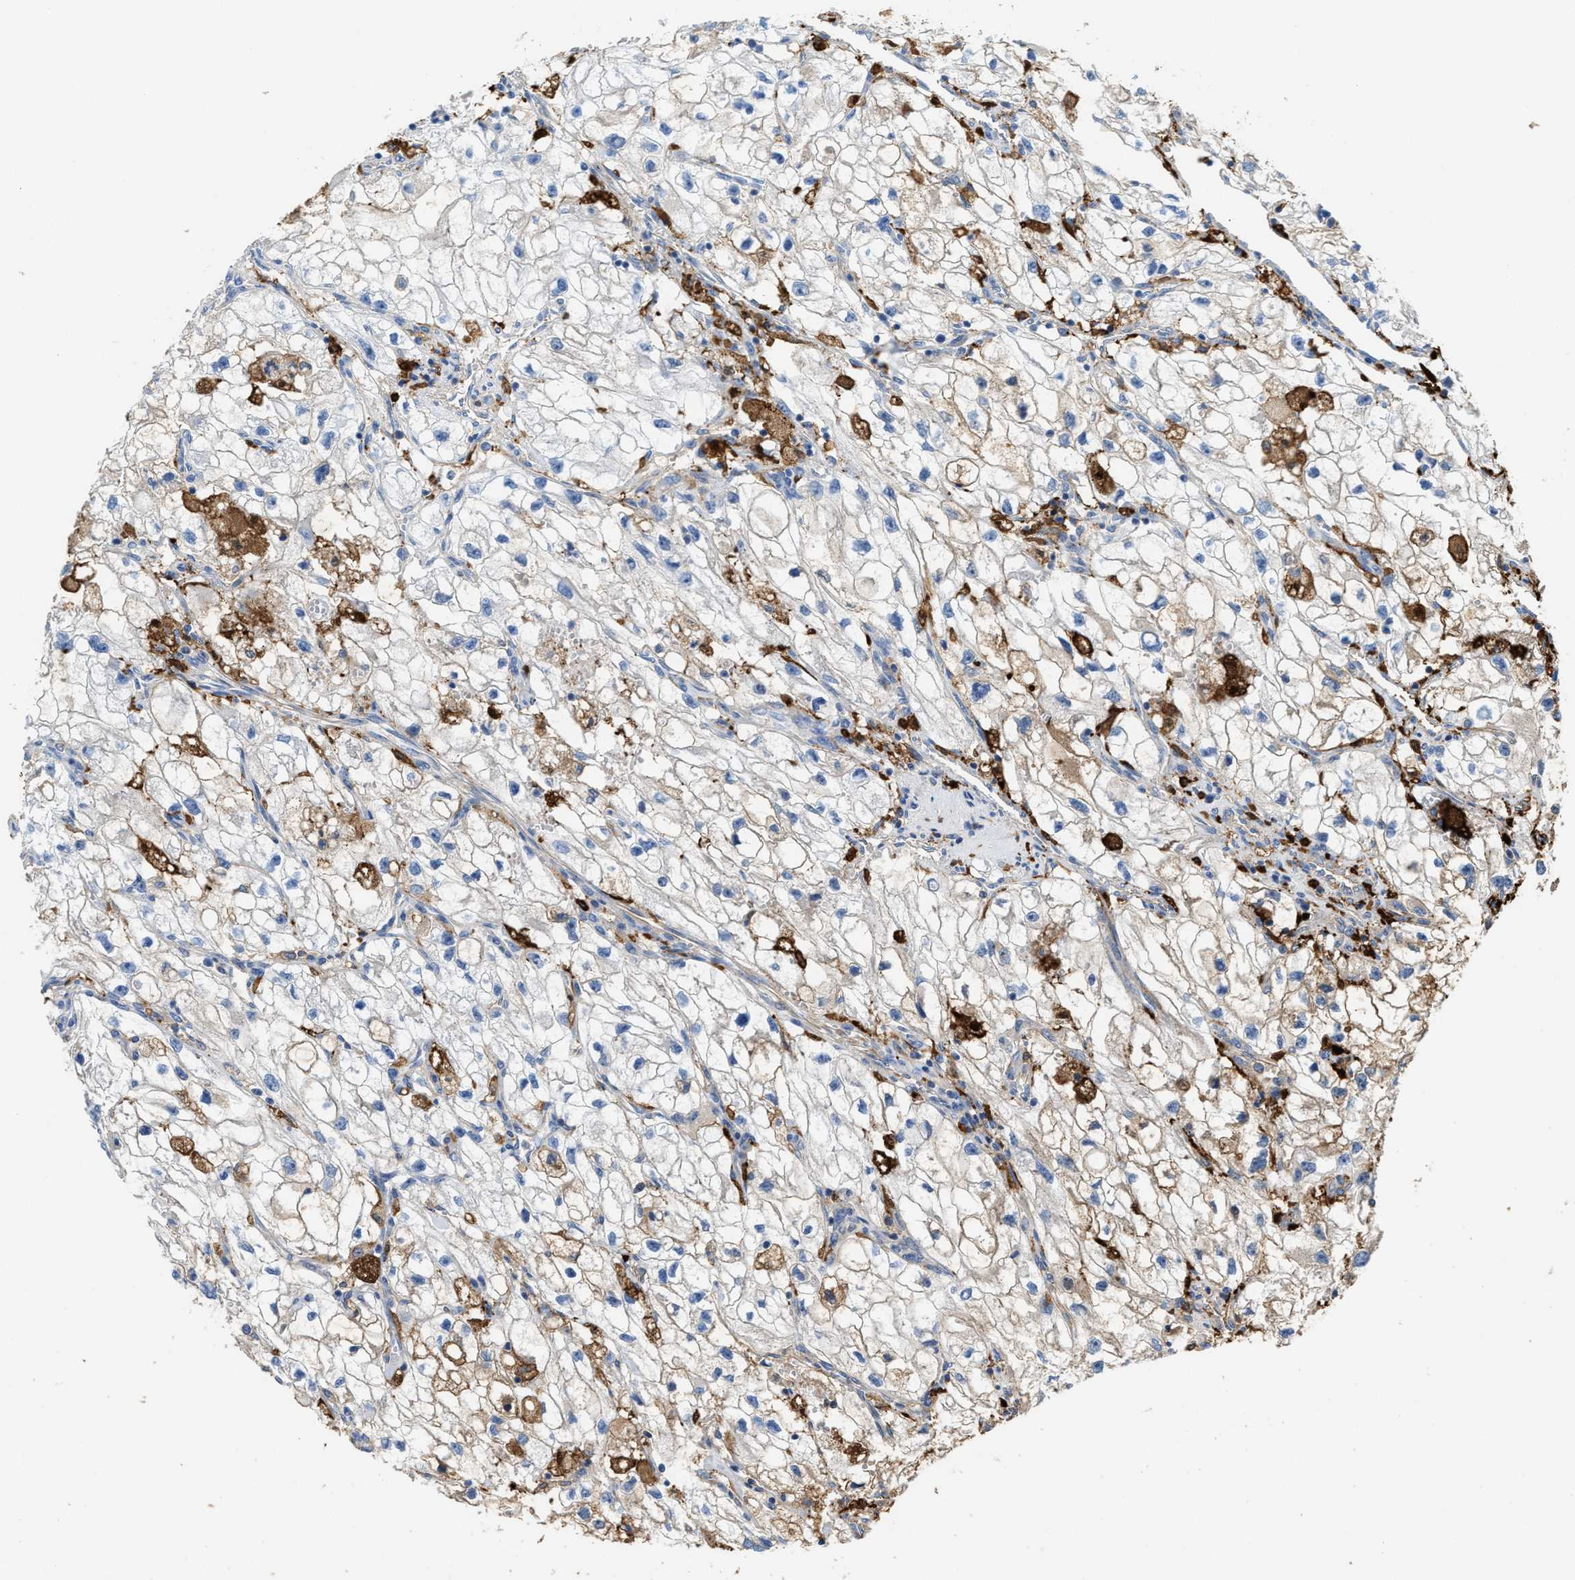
{"staining": {"intensity": "moderate", "quantity": "25%-75%", "location": "cytoplasmic/membranous"}, "tissue": "renal cancer", "cell_type": "Tumor cells", "image_type": "cancer", "snomed": [{"axis": "morphology", "description": "Adenocarcinoma, NOS"}, {"axis": "topography", "description": "Kidney"}], "caption": "A micrograph of human renal cancer stained for a protein exhibits moderate cytoplasmic/membranous brown staining in tumor cells.", "gene": "ATIC", "patient": {"sex": "female", "age": 70}}